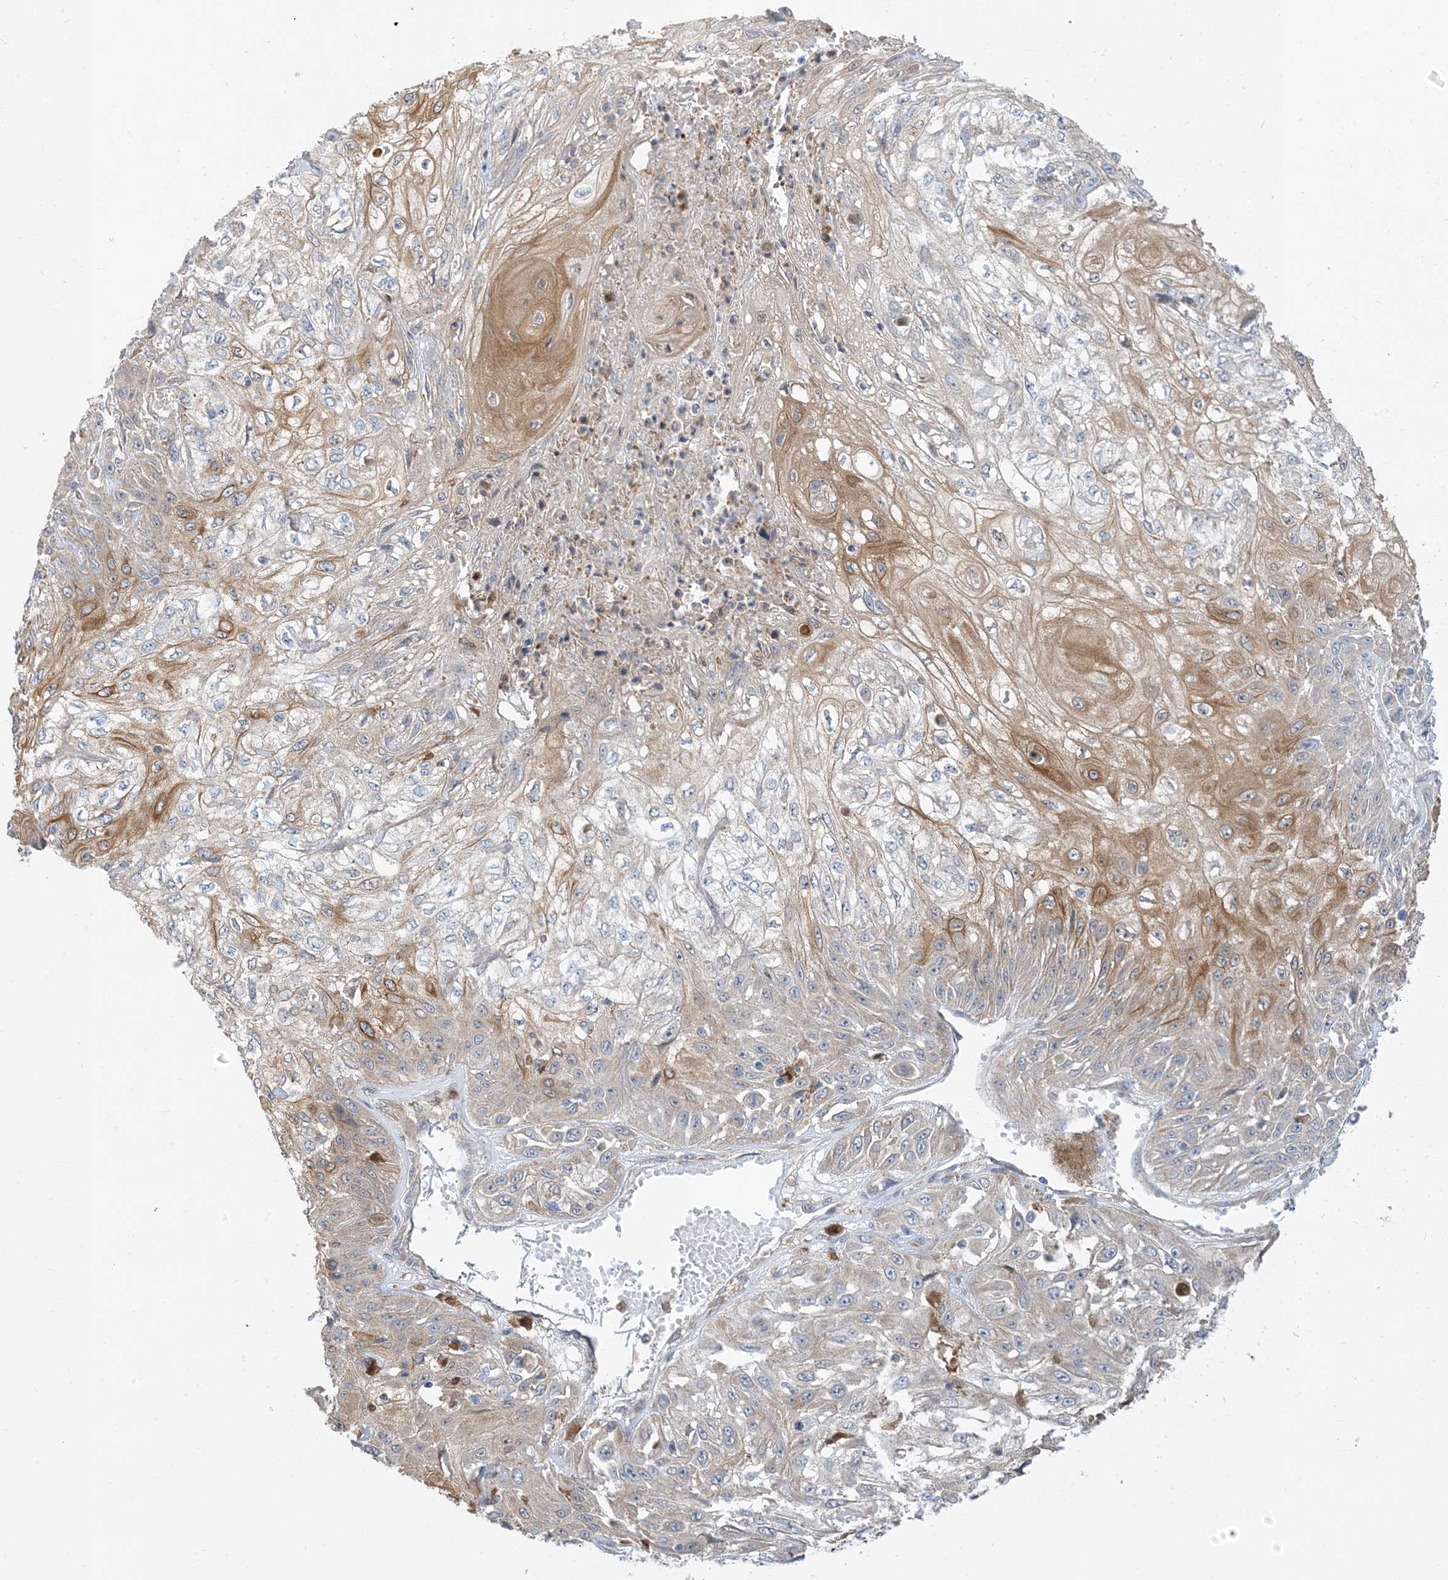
{"staining": {"intensity": "moderate", "quantity": "<25%", "location": "cytoplasmic/membranous"}, "tissue": "skin cancer", "cell_type": "Tumor cells", "image_type": "cancer", "snomed": [{"axis": "morphology", "description": "Squamous cell carcinoma, NOS"}, {"axis": "morphology", "description": "Squamous cell carcinoma, metastatic, NOS"}, {"axis": "topography", "description": "Skin"}, {"axis": "topography", "description": "Lymph node"}], "caption": "The photomicrograph reveals staining of skin metastatic squamous cell carcinoma, revealing moderate cytoplasmic/membranous protein positivity (brown color) within tumor cells.", "gene": "NAGK", "patient": {"sex": "male", "age": 75}}